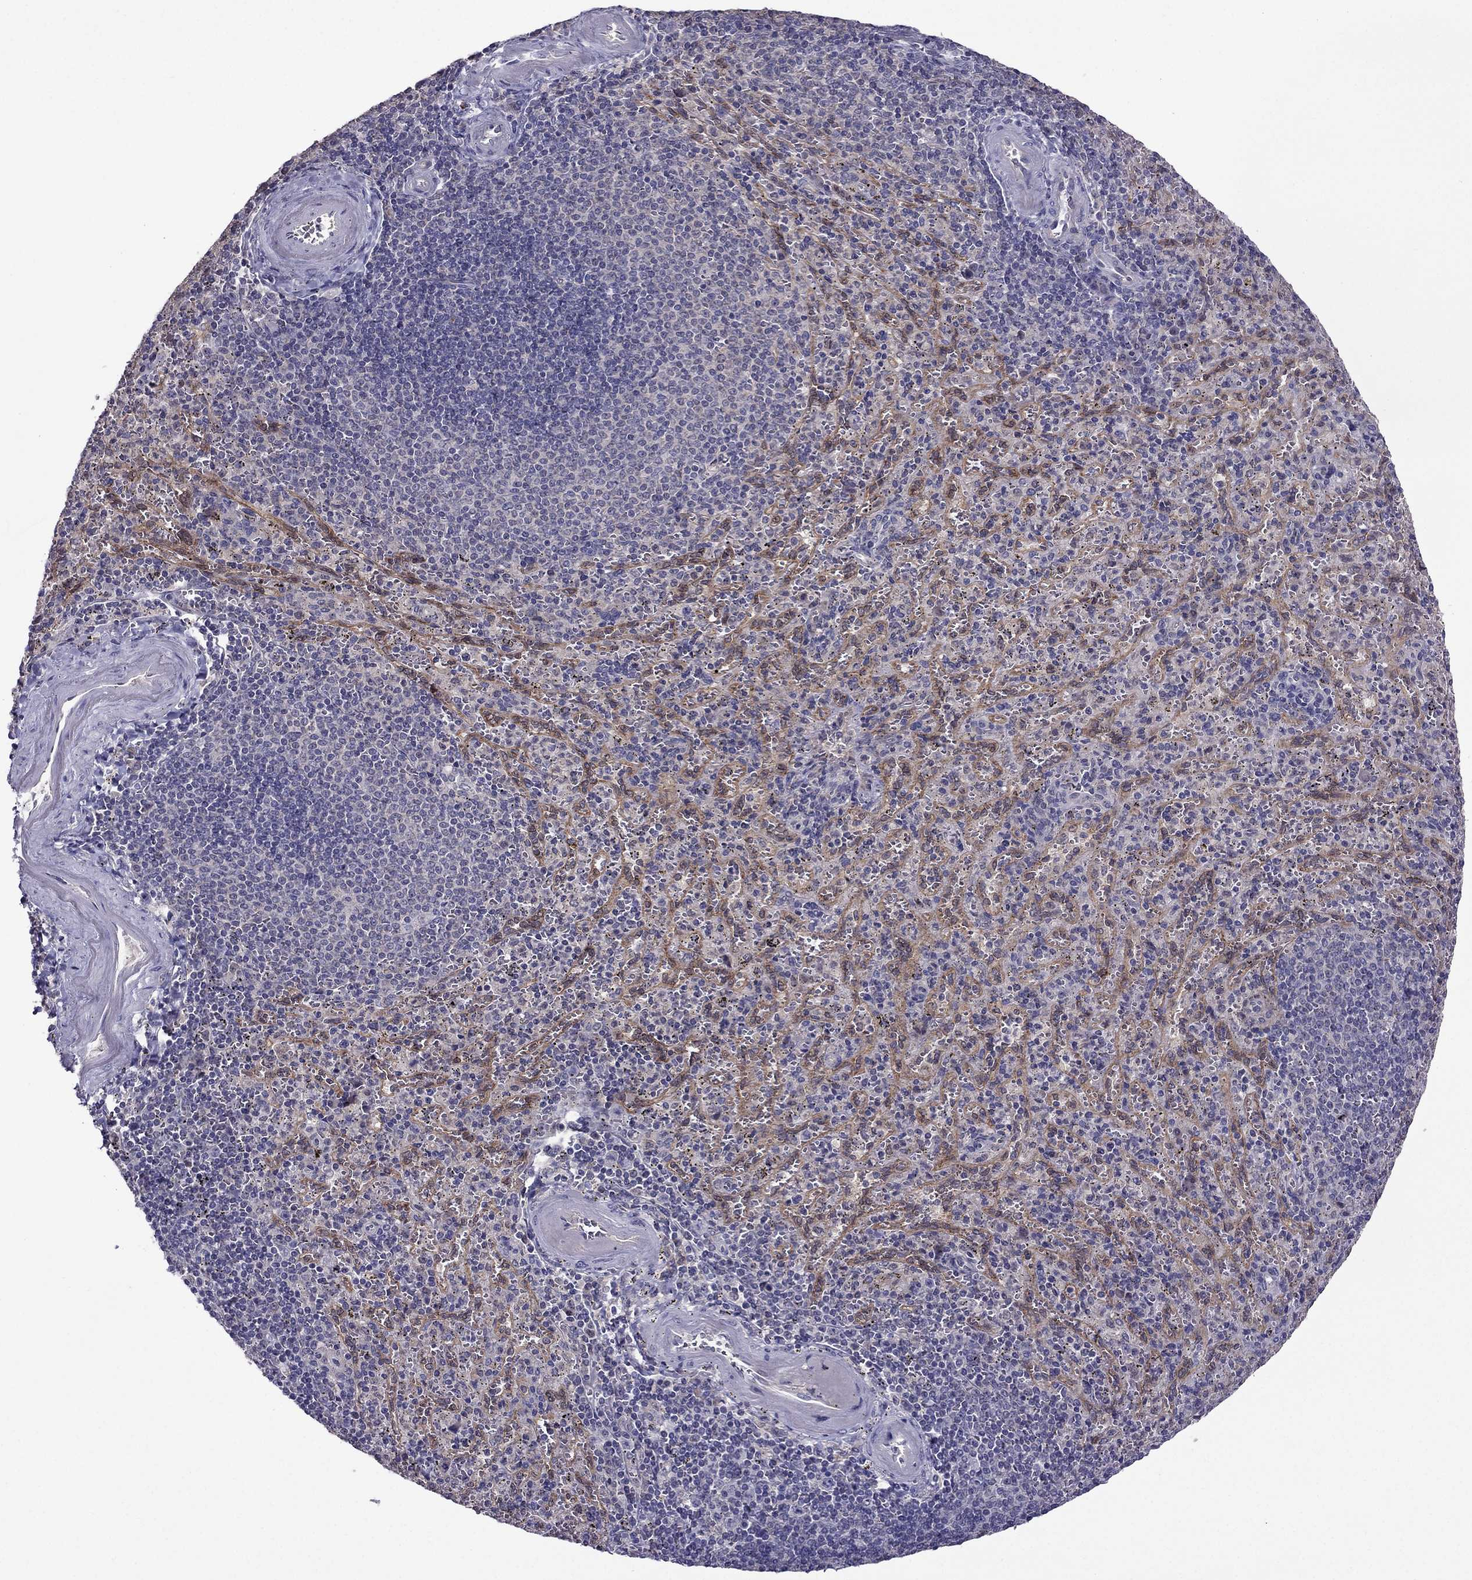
{"staining": {"intensity": "negative", "quantity": "none", "location": "none"}, "tissue": "spleen", "cell_type": "Cells in red pulp", "image_type": "normal", "snomed": [{"axis": "morphology", "description": "Normal tissue, NOS"}, {"axis": "topography", "description": "Spleen"}], "caption": "Protein analysis of normal spleen displays no significant positivity in cells in red pulp. The staining was performed using DAB to visualize the protein expression in brown, while the nuclei were stained in blue with hematoxylin (Magnification: 20x).", "gene": "CDK5", "patient": {"sex": "male", "age": 57}}